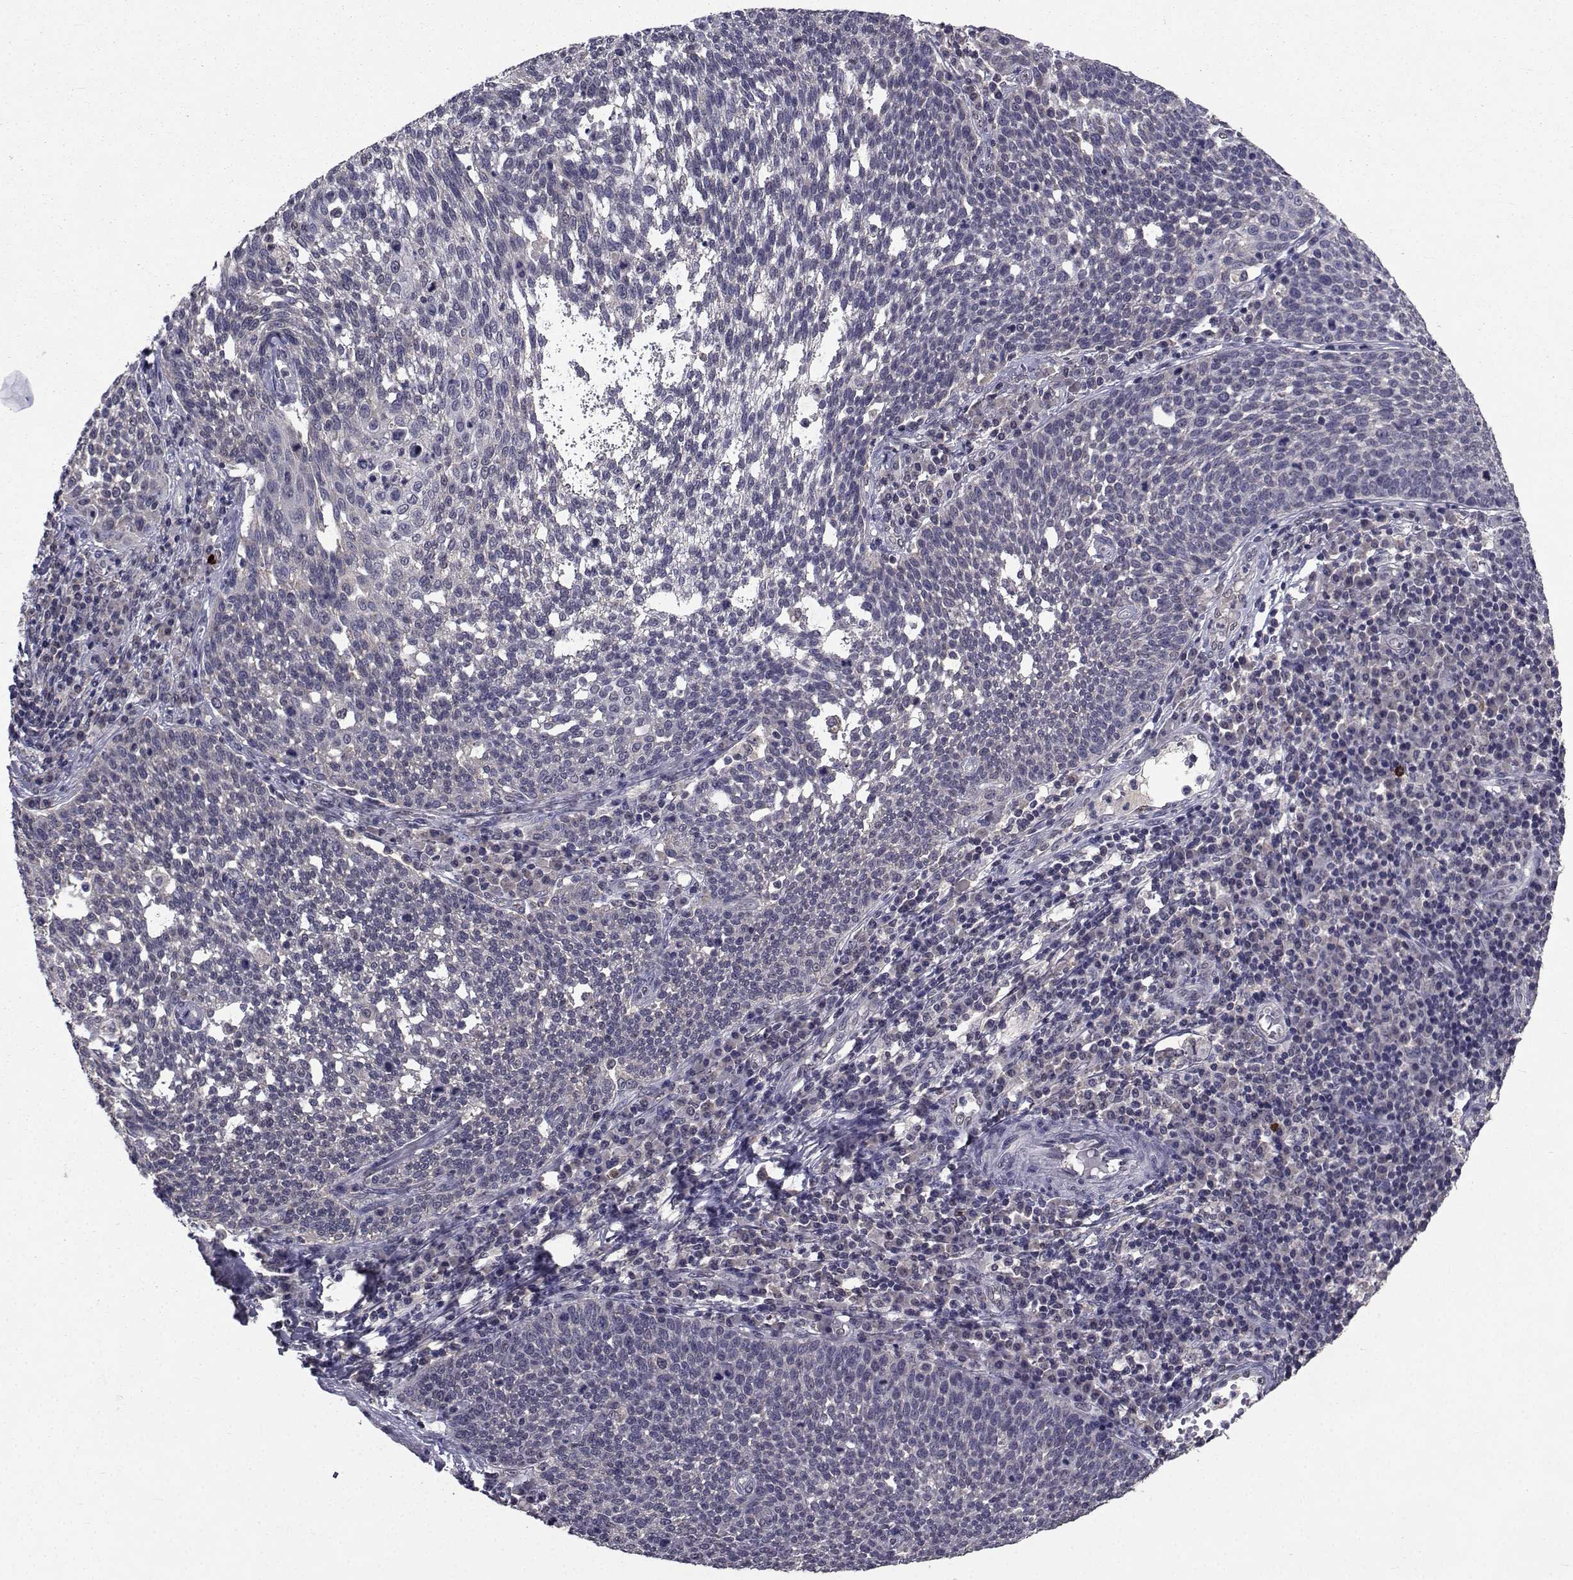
{"staining": {"intensity": "negative", "quantity": "none", "location": "none"}, "tissue": "cervical cancer", "cell_type": "Tumor cells", "image_type": "cancer", "snomed": [{"axis": "morphology", "description": "Squamous cell carcinoma, NOS"}, {"axis": "topography", "description": "Cervix"}], "caption": "Immunohistochemistry micrograph of neoplastic tissue: squamous cell carcinoma (cervical) stained with DAB (3,3'-diaminobenzidine) displays no significant protein staining in tumor cells.", "gene": "CYP2S1", "patient": {"sex": "female", "age": 34}}